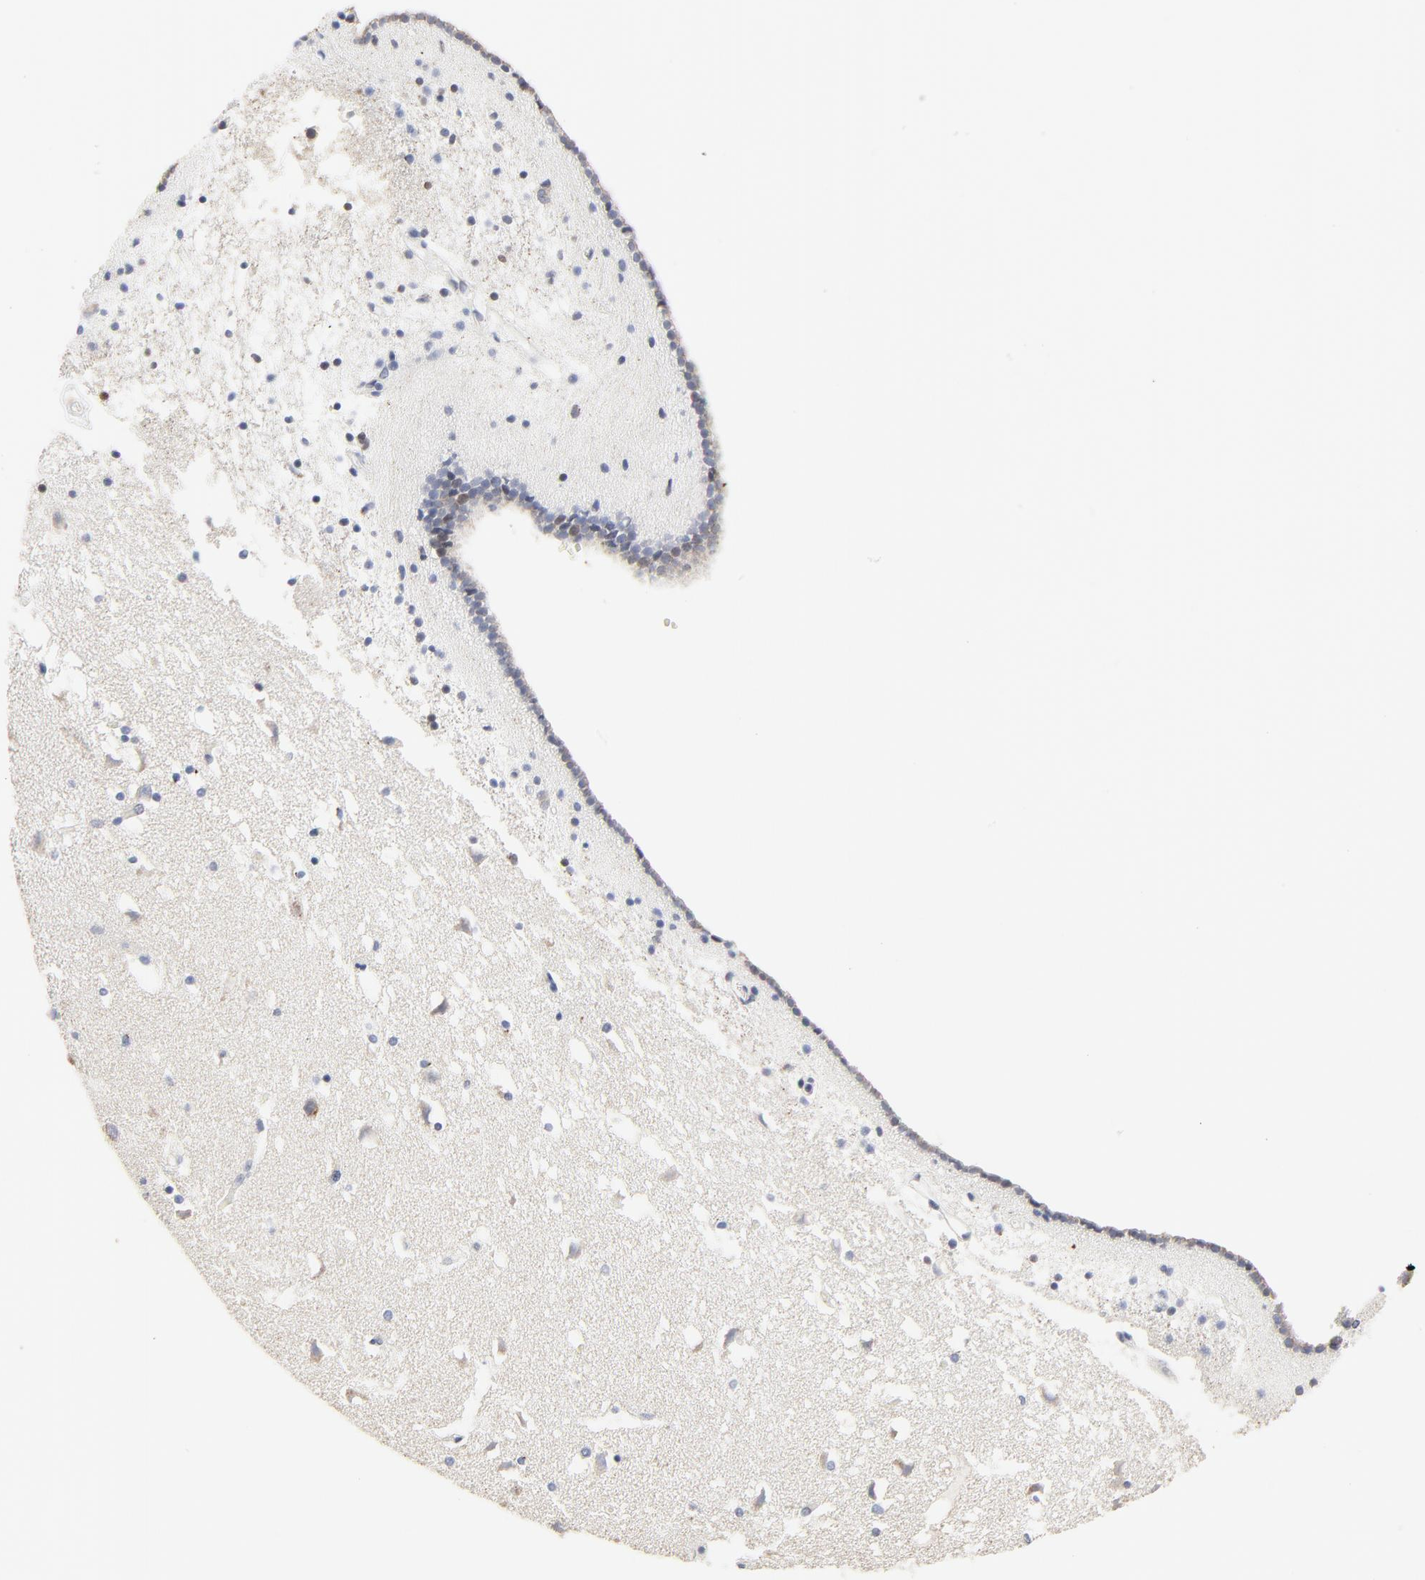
{"staining": {"intensity": "negative", "quantity": "none", "location": "none"}, "tissue": "caudate", "cell_type": "Glial cells", "image_type": "normal", "snomed": [{"axis": "morphology", "description": "Normal tissue, NOS"}, {"axis": "topography", "description": "Lateral ventricle wall"}], "caption": "The micrograph exhibits no significant positivity in glial cells of caudate. The staining was performed using DAB to visualize the protein expression in brown, while the nuclei were stained in blue with hematoxylin (Magnification: 20x).", "gene": "LNX1", "patient": {"sex": "male", "age": 45}}